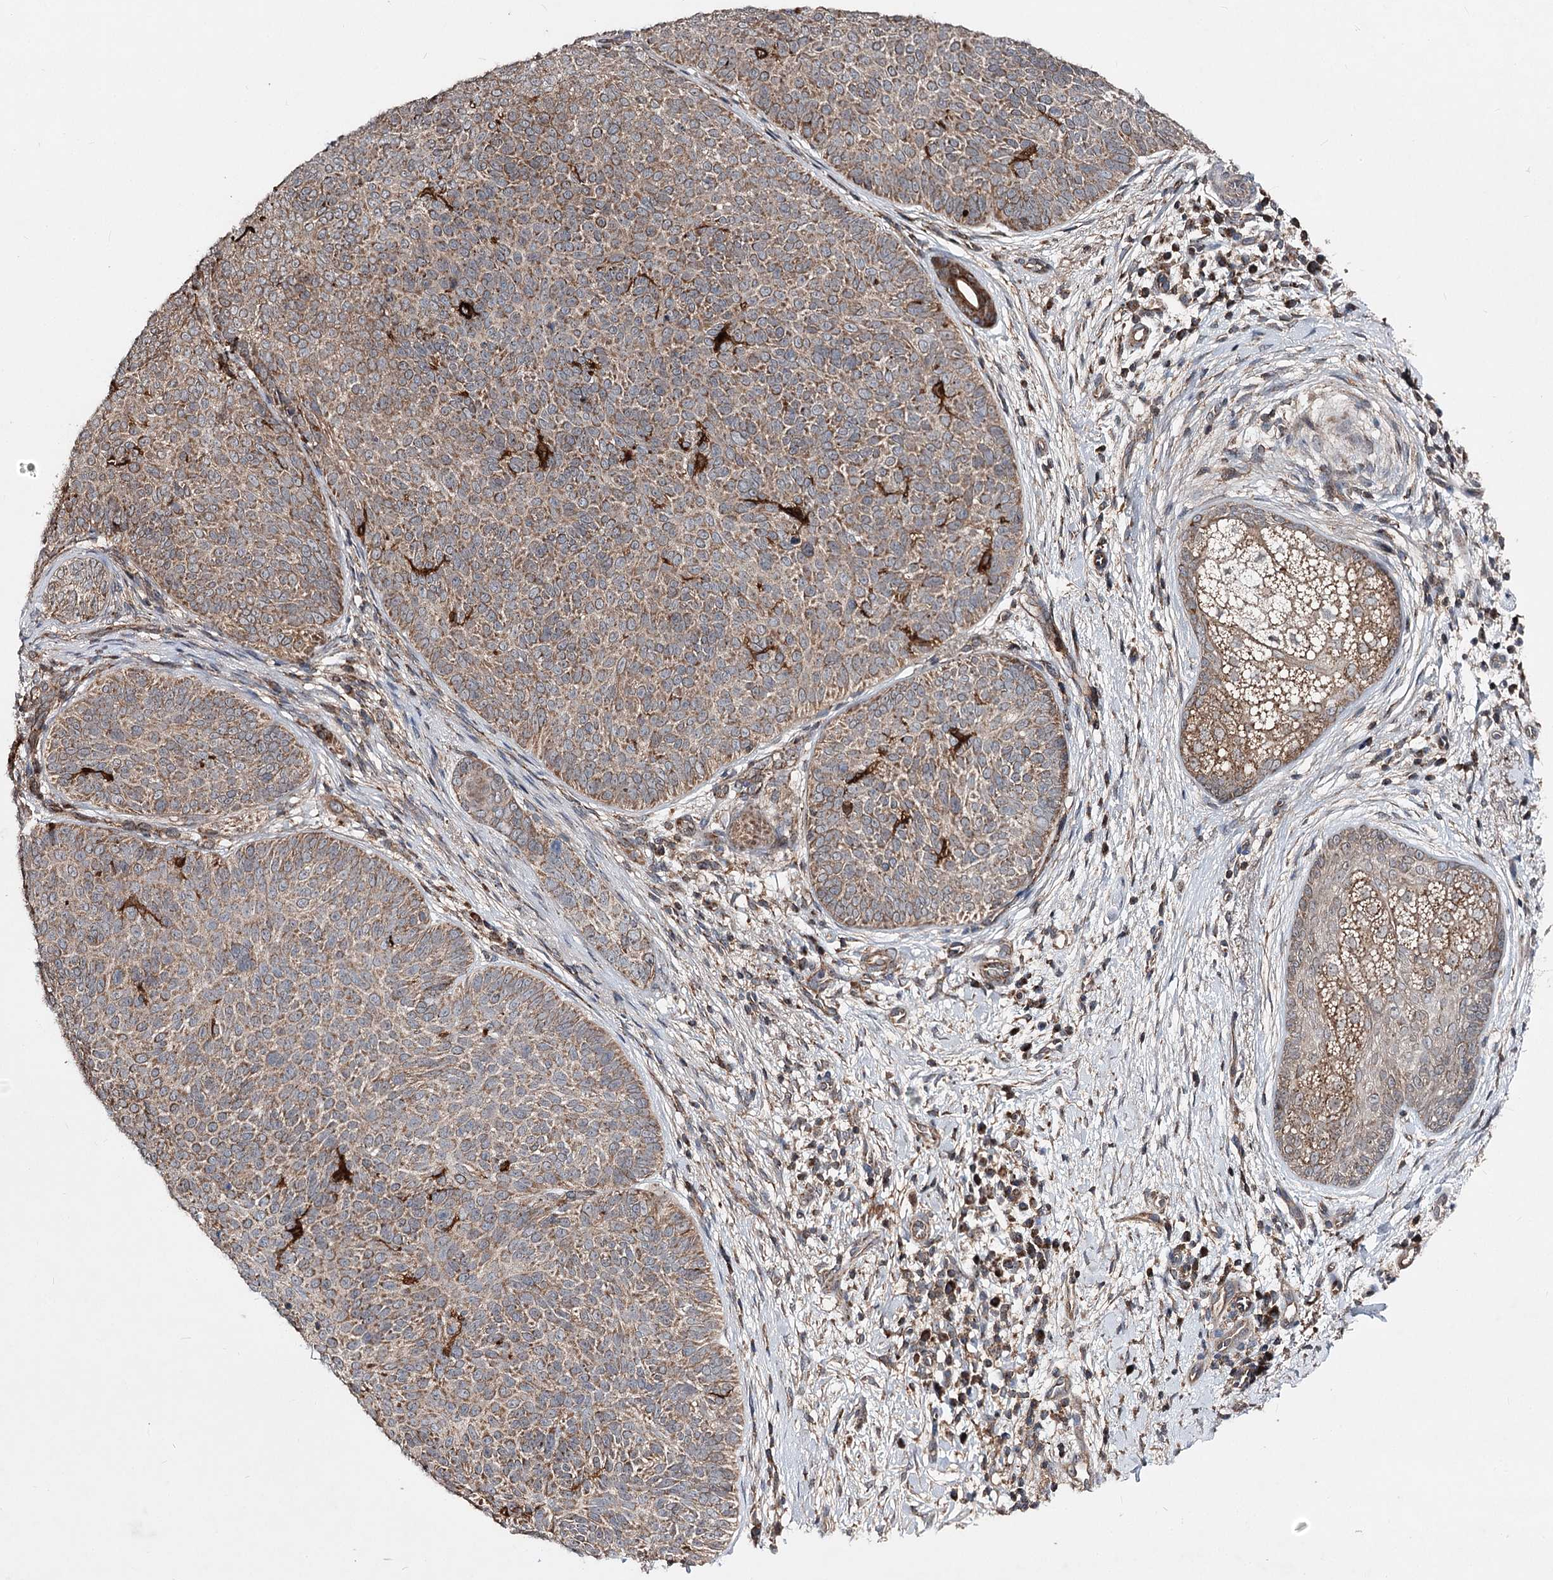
{"staining": {"intensity": "moderate", "quantity": ">75%", "location": "cytoplasmic/membranous"}, "tissue": "skin cancer", "cell_type": "Tumor cells", "image_type": "cancer", "snomed": [{"axis": "morphology", "description": "Basal cell carcinoma"}, {"axis": "topography", "description": "Skin"}], "caption": "Immunohistochemistry (IHC) micrograph of neoplastic tissue: human skin cancer (basal cell carcinoma) stained using IHC reveals medium levels of moderate protein expression localized specifically in the cytoplasmic/membranous of tumor cells, appearing as a cytoplasmic/membranous brown color.", "gene": "MINDY3", "patient": {"sex": "male", "age": 85}}